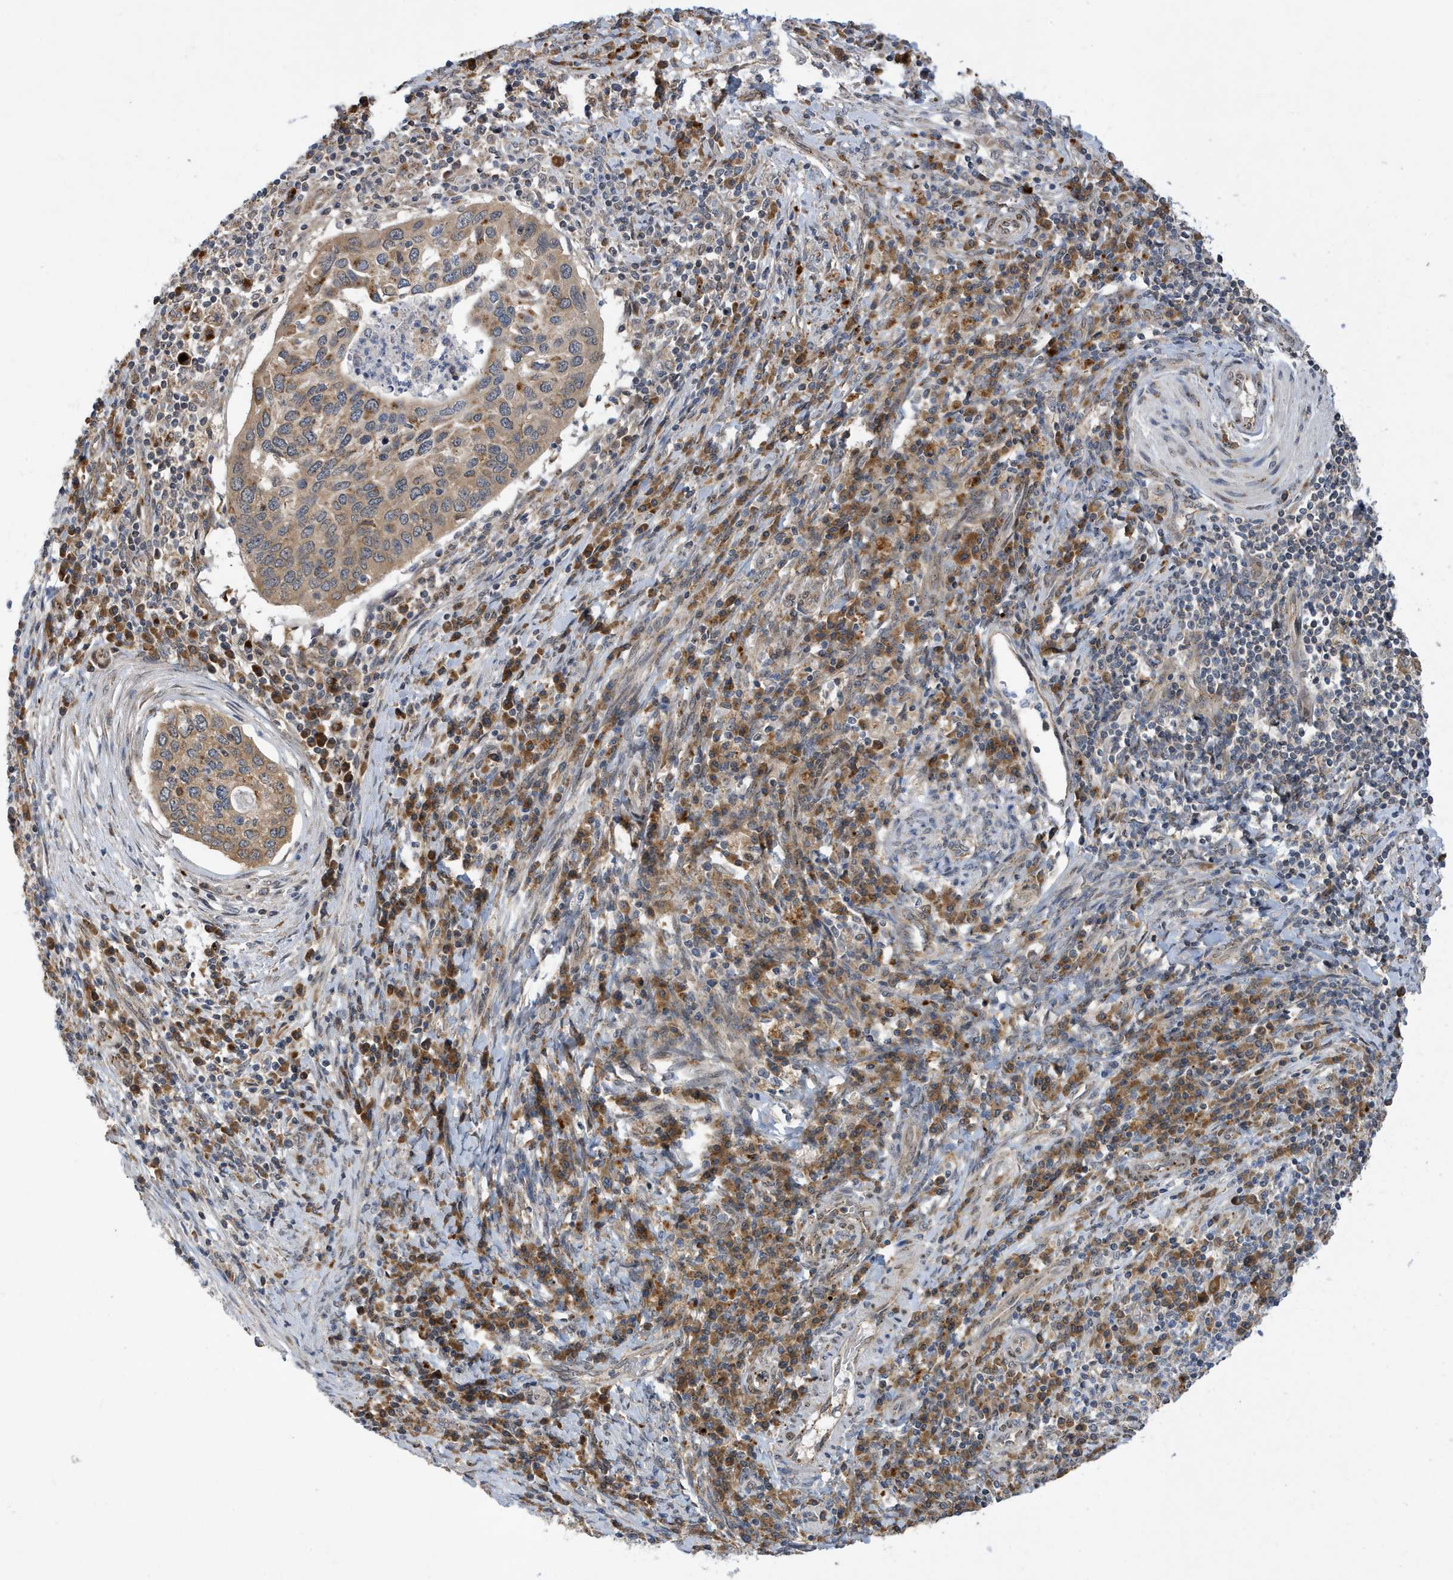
{"staining": {"intensity": "moderate", "quantity": ">75%", "location": "cytoplasmic/membranous"}, "tissue": "cervical cancer", "cell_type": "Tumor cells", "image_type": "cancer", "snomed": [{"axis": "morphology", "description": "Squamous cell carcinoma, NOS"}, {"axis": "topography", "description": "Cervix"}], "caption": "DAB (3,3'-diaminobenzidine) immunohistochemical staining of cervical cancer exhibits moderate cytoplasmic/membranous protein expression in approximately >75% of tumor cells.", "gene": "ZNF507", "patient": {"sex": "female", "age": 38}}